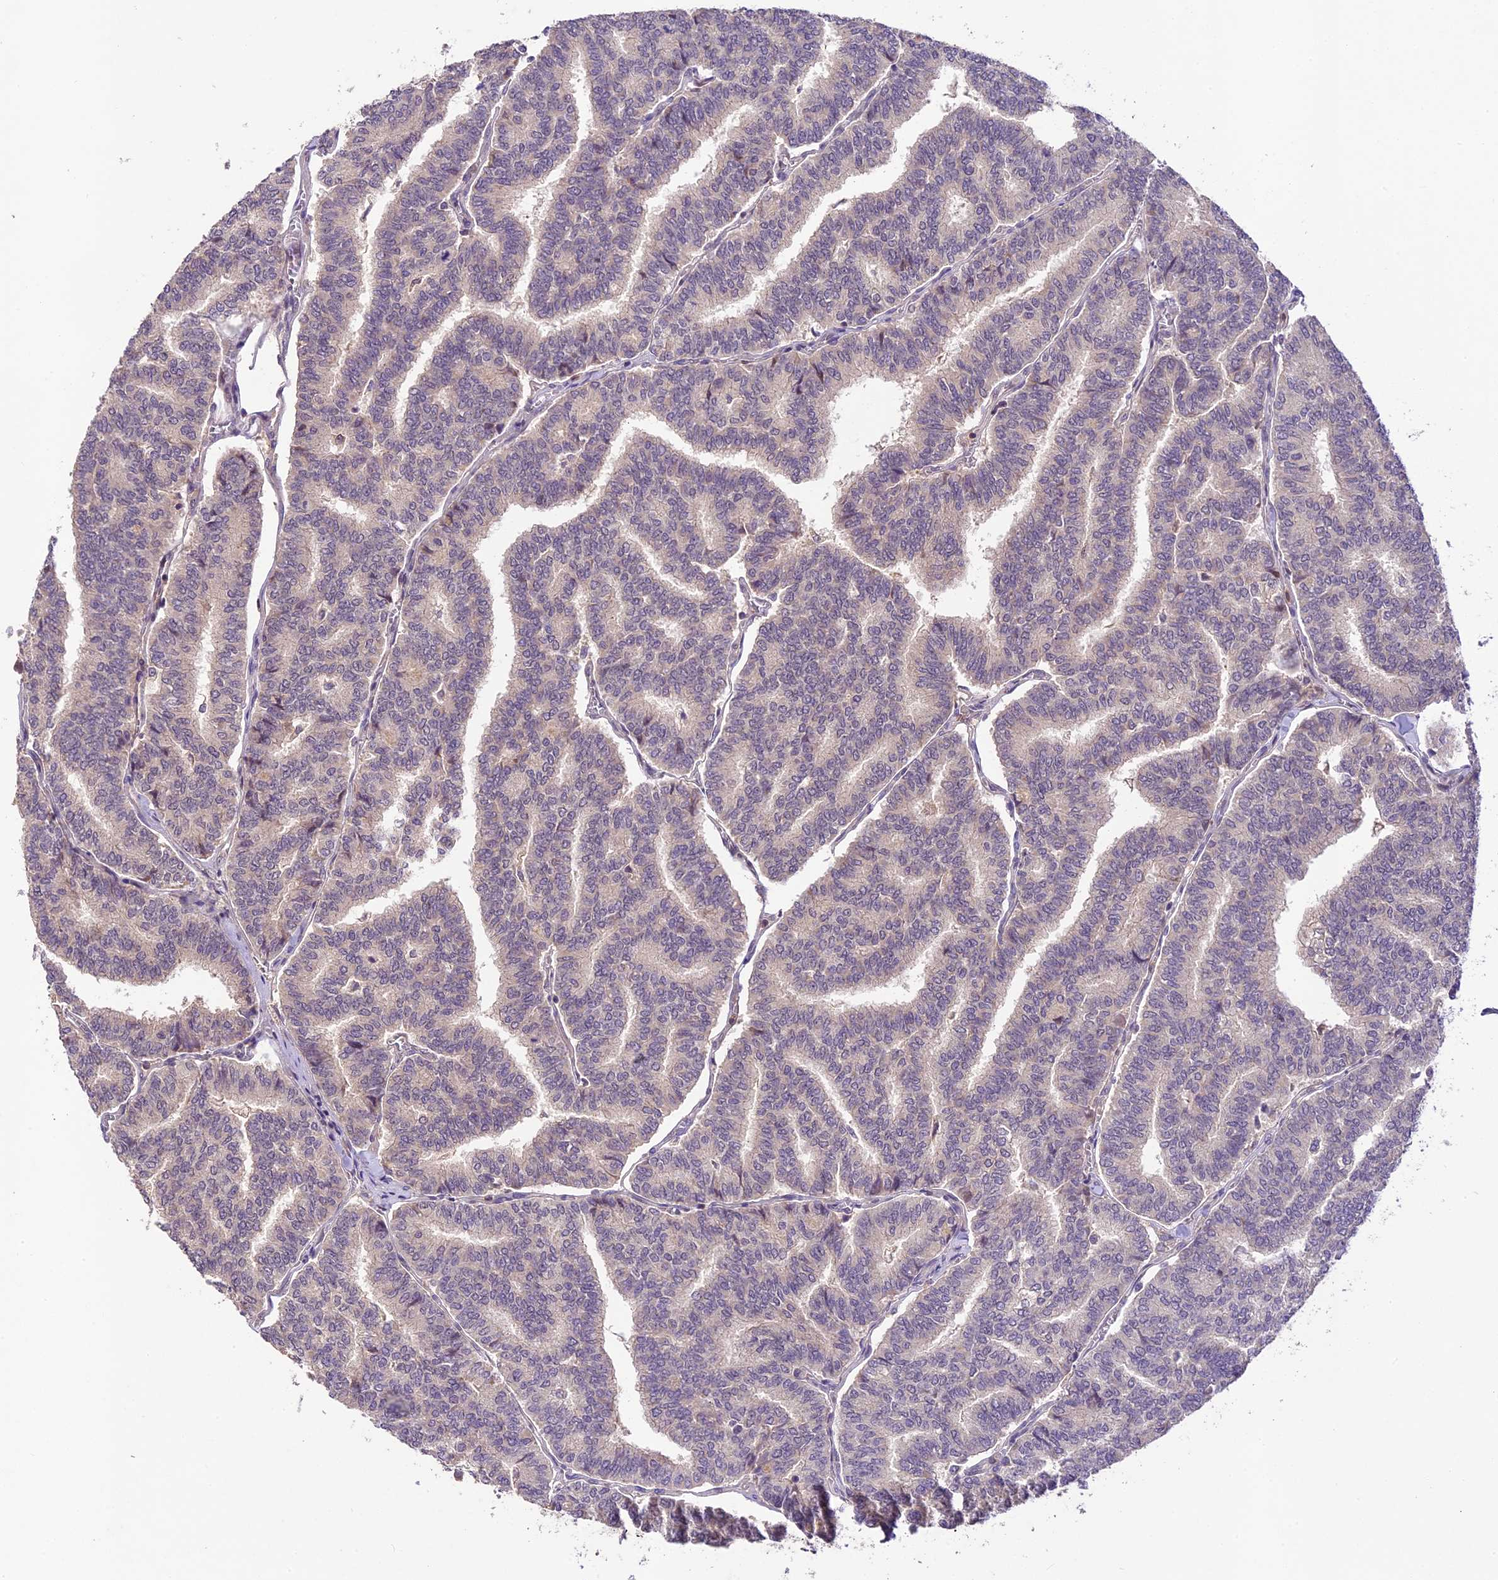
{"staining": {"intensity": "weak", "quantity": "<25%", "location": "cytoplasmic/membranous"}, "tissue": "thyroid cancer", "cell_type": "Tumor cells", "image_type": "cancer", "snomed": [{"axis": "morphology", "description": "Papillary adenocarcinoma, NOS"}, {"axis": "topography", "description": "Thyroid gland"}], "caption": "Tumor cells show no significant staining in papillary adenocarcinoma (thyroid).", "gene": "DGKH", "patient": {"sex": "female", "age": 35}}